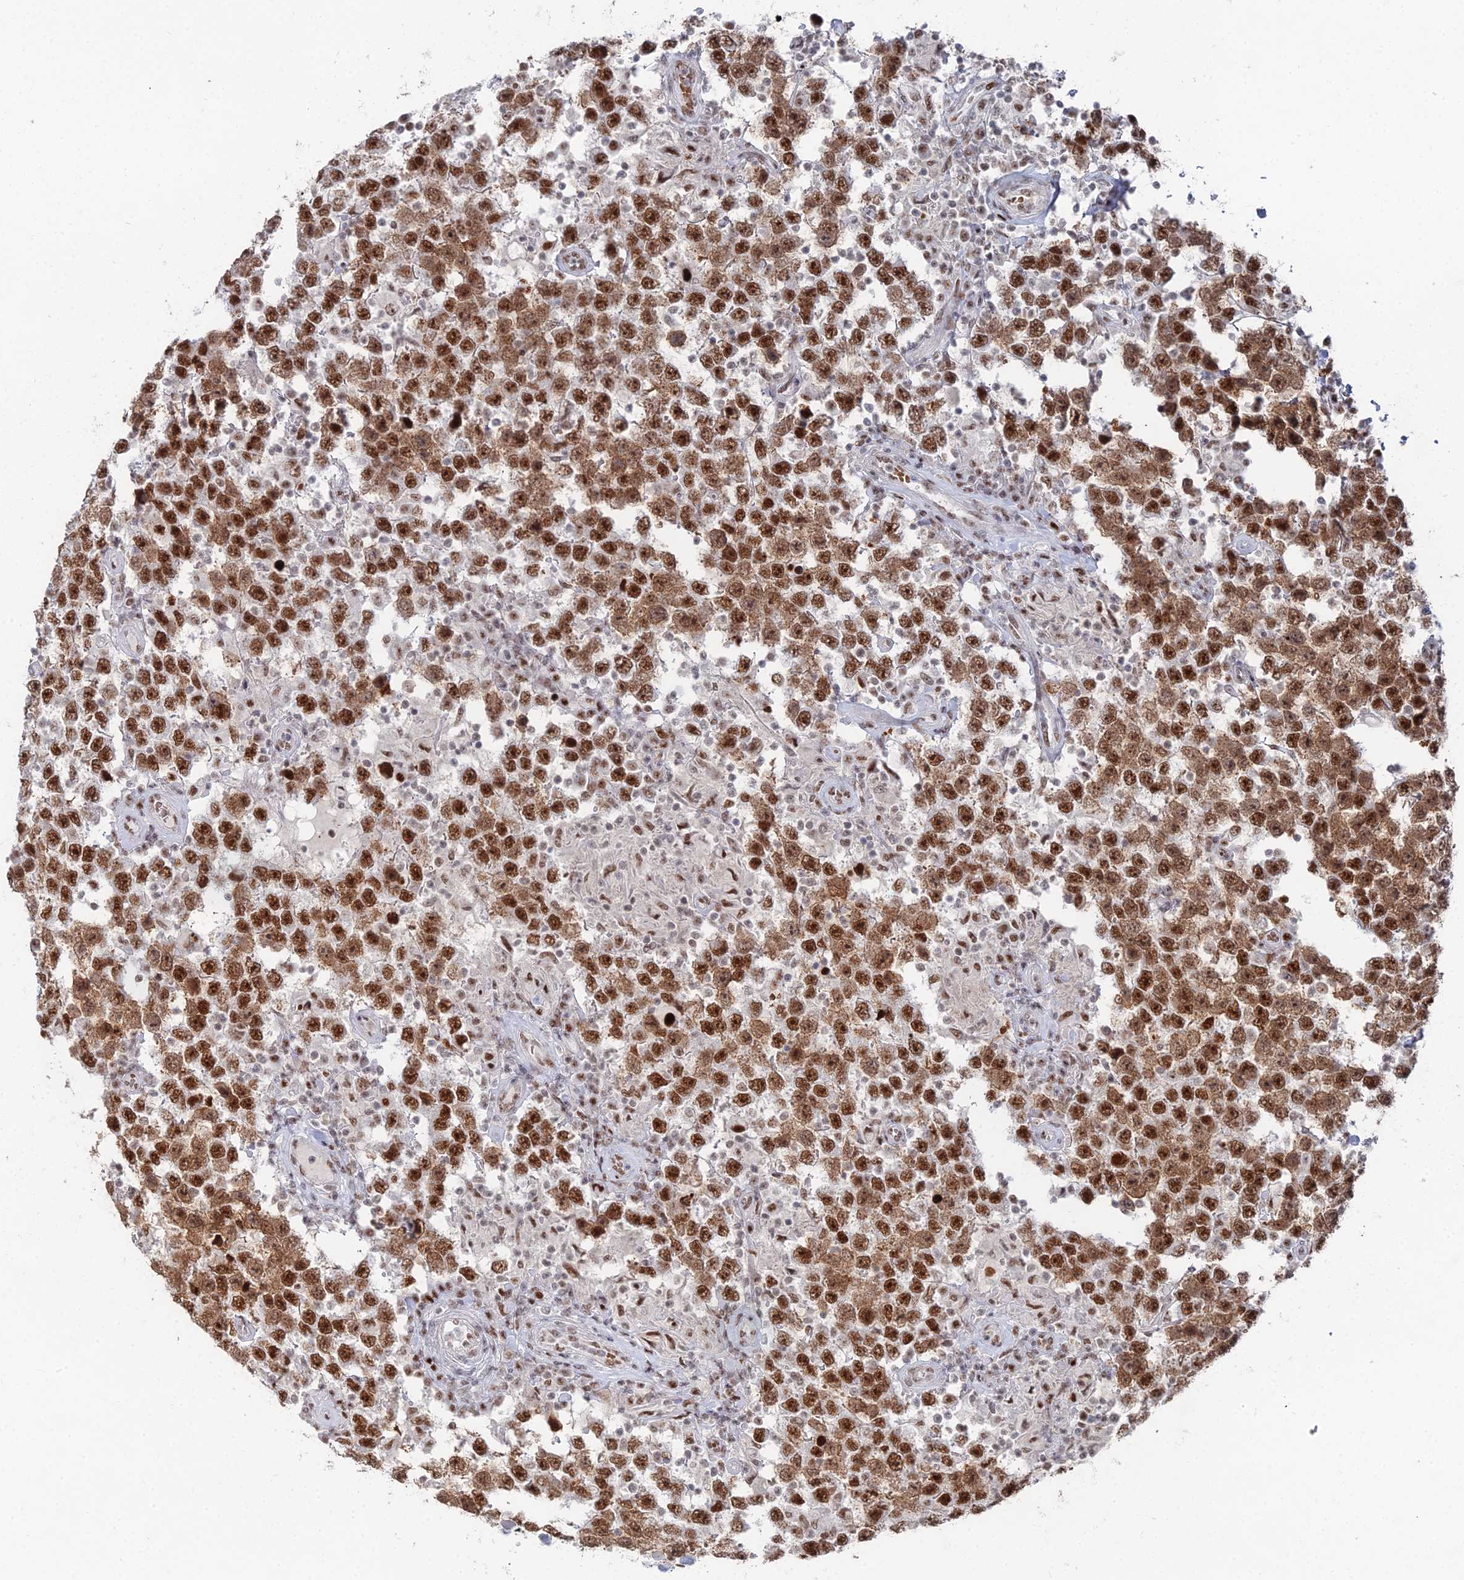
{"staining": {"intensity": "strong", "quantity": ">75%", "location": "cytoplasmic/membranous,nuclear"}, "tissue": "testis cancer", "cell_type": "Tumor cells", "image_type": "cancer", "snomed": [{"axis": "morphology", "description": "Normal tissue, NOS"}, {"axis": "morphology", "description": "Urothelial carcinoma, High grade"}, {"axis": "morphology", "description": "Seminoma, NOS"}, {"axis": "morphology", "description": "Carcinoma, Embryonal, NOS"}, {"axis": "topography", "description": "Urinary bladder"}, {"axis": "topography", "description": "Testis"}], "caption": "IHC image of human embryonal carcinoma (testis) stained for a protein (brown), which displays high levels of strong cytoplasmic/membranous and nuclear positivity in approximately >75% of tumor cells.", "gene": "GSC2", "patient": {"sex": "male", "age": 41}}